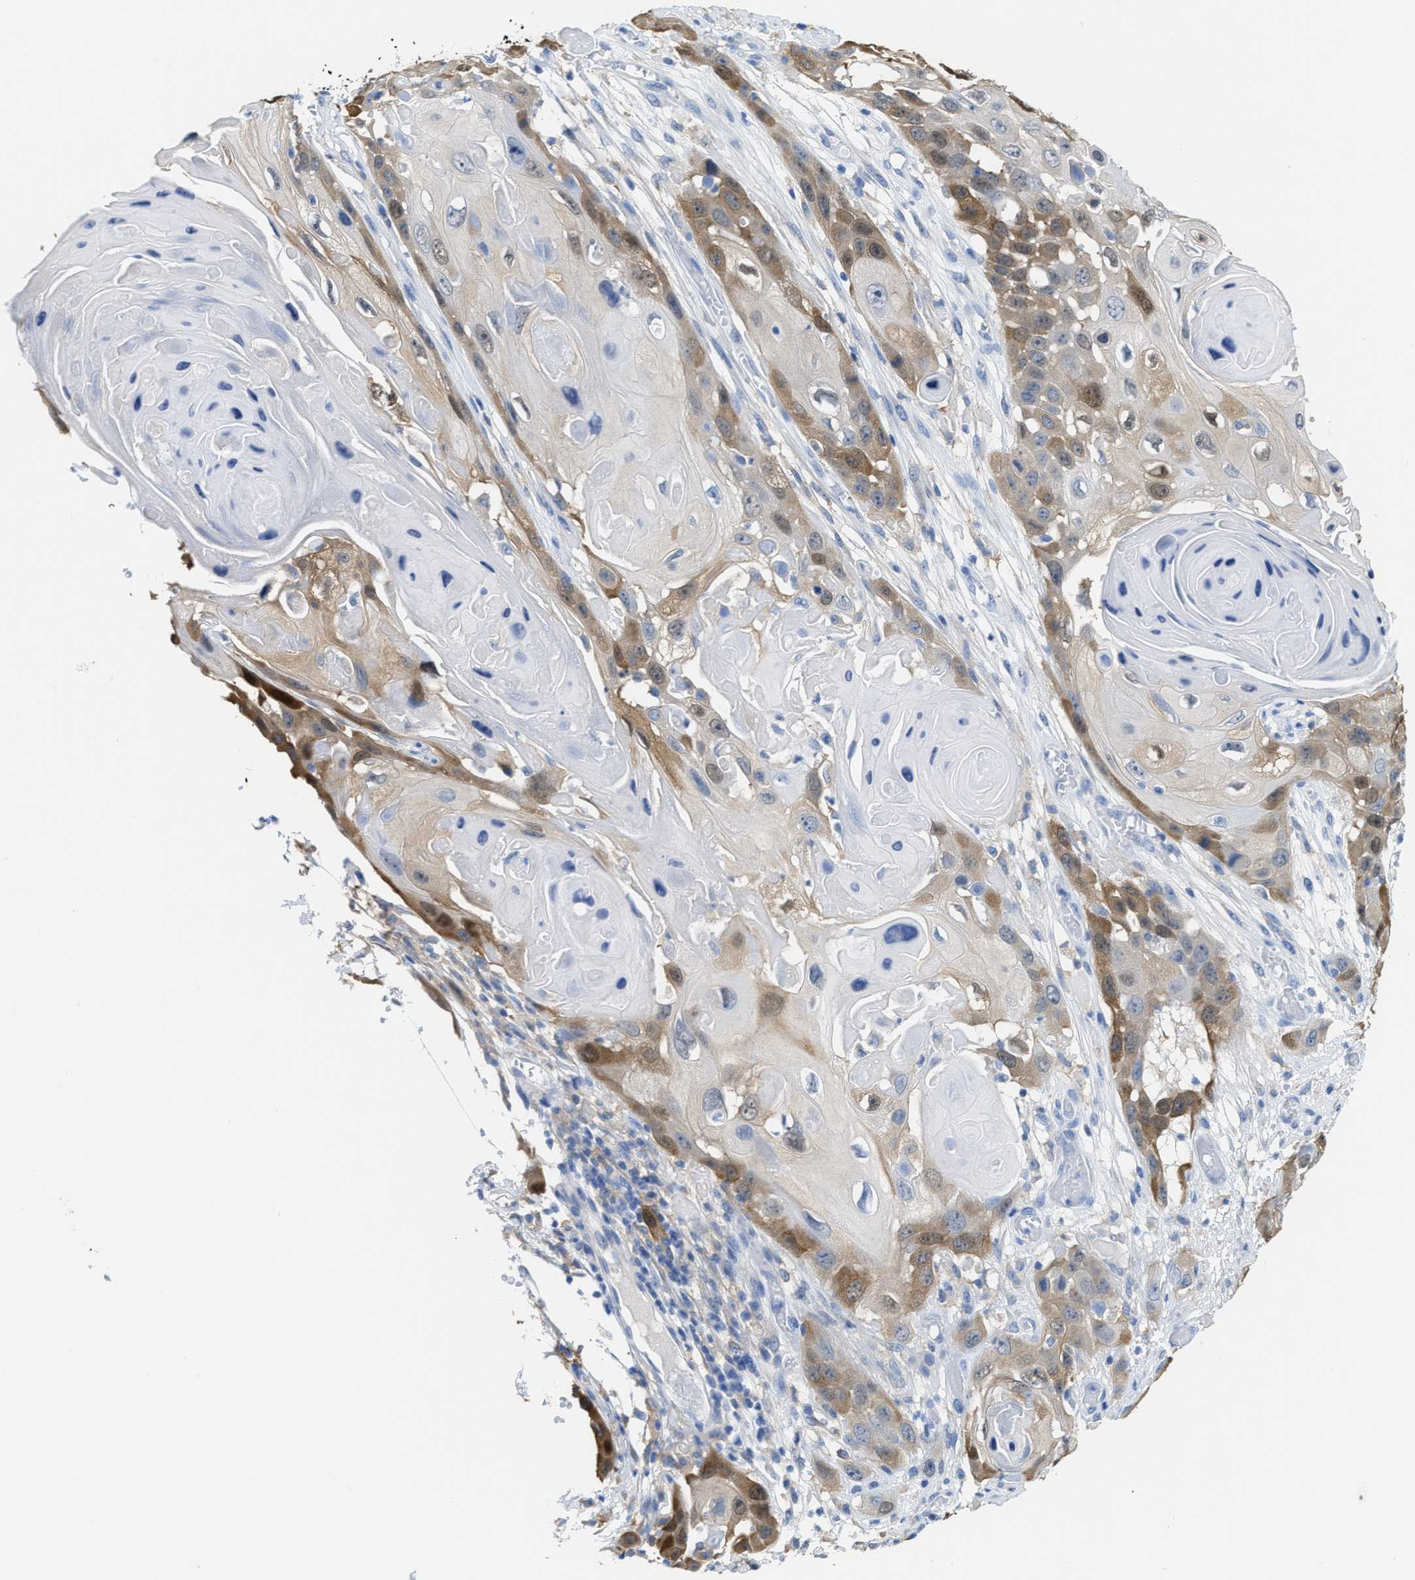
{"staining": {"intensity": "moderate", "quantity": "25%-75%", "location": "cytoplasmic/membranous,nuclear"}, "tissue": "skin cancer", "cell_type": "Tumor cells", "image_type": "cancer", "snomed": [{"axis": "morphology", "description": "Squamous cell carcinoma, NOS"}, {"axis": "topography", "description": "Skin"}], "caption": "The micrograph displays a brown stain indicating the presence of a protein in the cytoplasmic/membranous and nuclear of tumor cells in skin cancer.", "gene": "ASS1", "patient": {"sex": "male", "age": 55}}